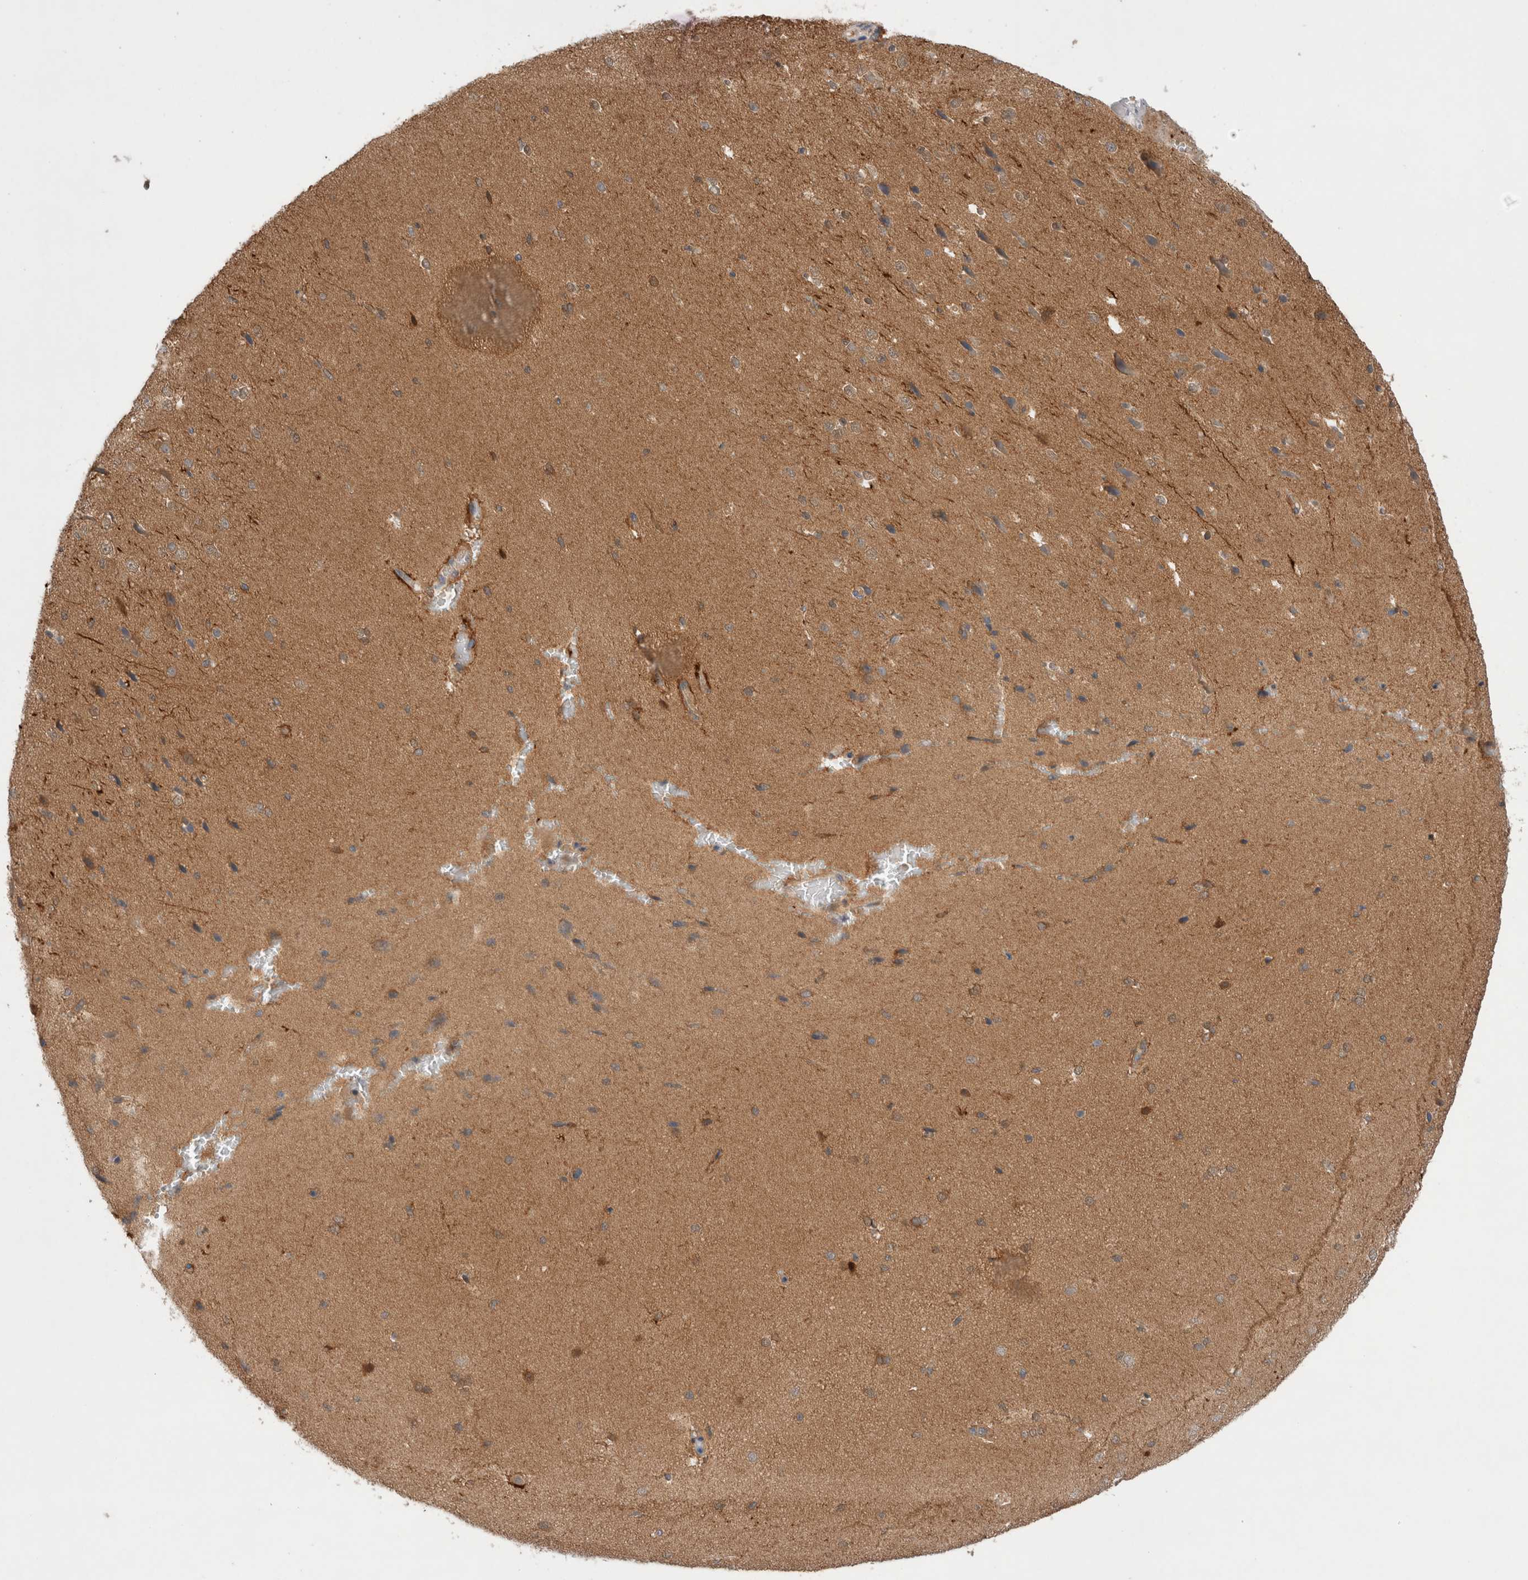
{"staining": {"intensity": "moderate", "quantity": ">75%", "location": "cytoplasmic/membranous"}, "tissue": "cerebral cortex", "cell_type": "Endothelial cells", "image_type": "normal", "snomed": [{"axis": "morphology", "description": "Normal tissue, NOS"}, {"axis": "morphology", "description": "Developmental malformation"}, {"axis": "topography", "description": "Cerebral cortex"}], "caption": "Immunohistochemical staining of benign human cerebral cortex displays moderate cytoplasmic/membranous protein expression in about >75% of endothelial cells.", "gene": "KLHL14", "patient": {"sex": "female", "age": 30}}